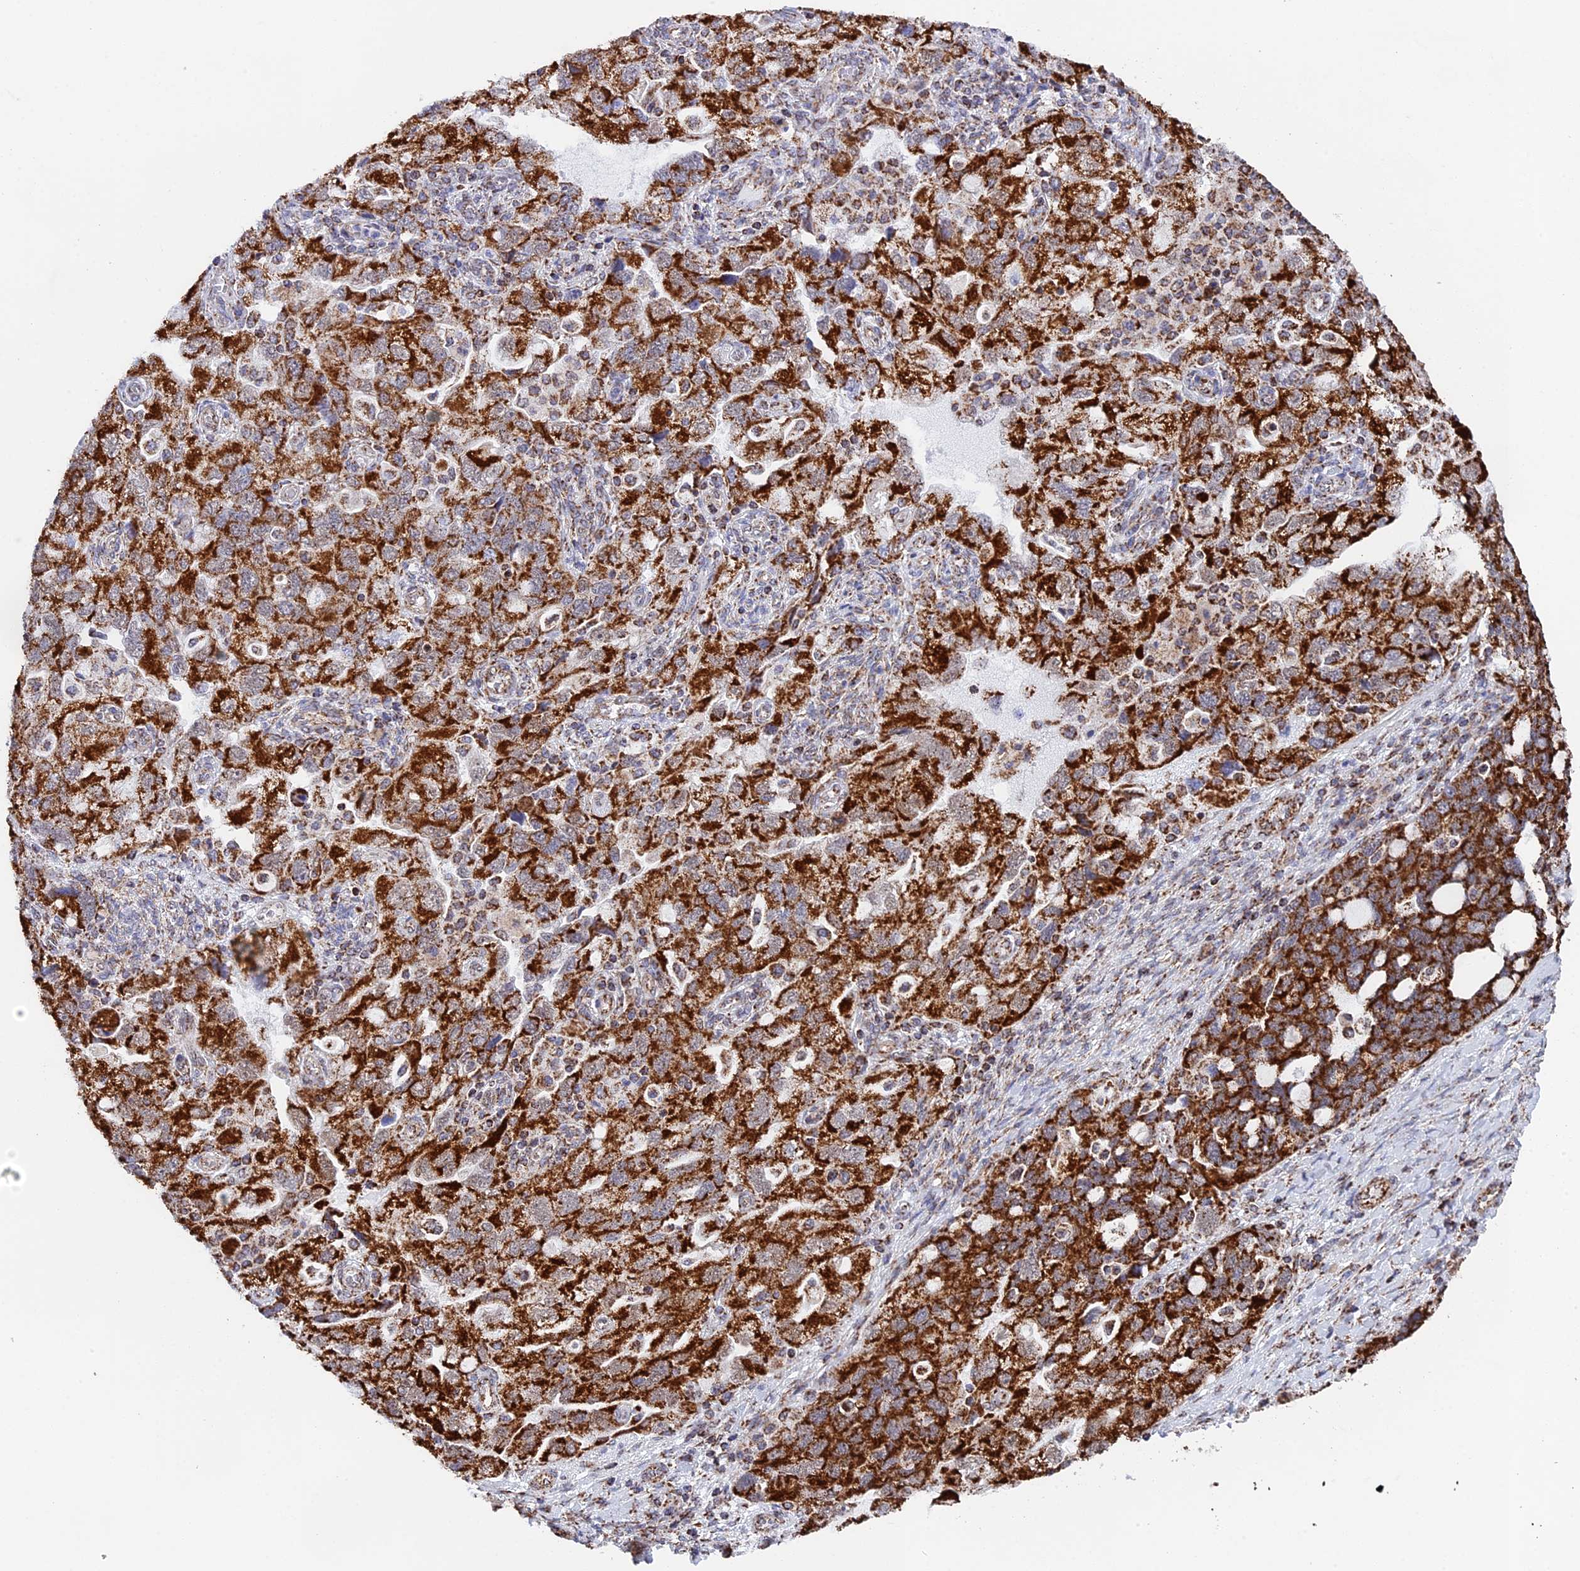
{"staining": {"intensity": "strong", "quantity": ">75%", "location": "cytoplasmic/membranous"}, "tissue": "ovarian cancer", "cell_type": "Tumor cells", "image_type": "cancer", "snomed": [{"axis": "morphology", "description": "Carcinoma, endometroid"}, {"axis": "topography", "description": "Ovary"}], "caption": "A brown stain shows strong cytoplasmic/membranous staining of a protein in ovarian cancer tumor cells.", "gene": "CDC16", "patient": {"sex": "female", "age": 51}}